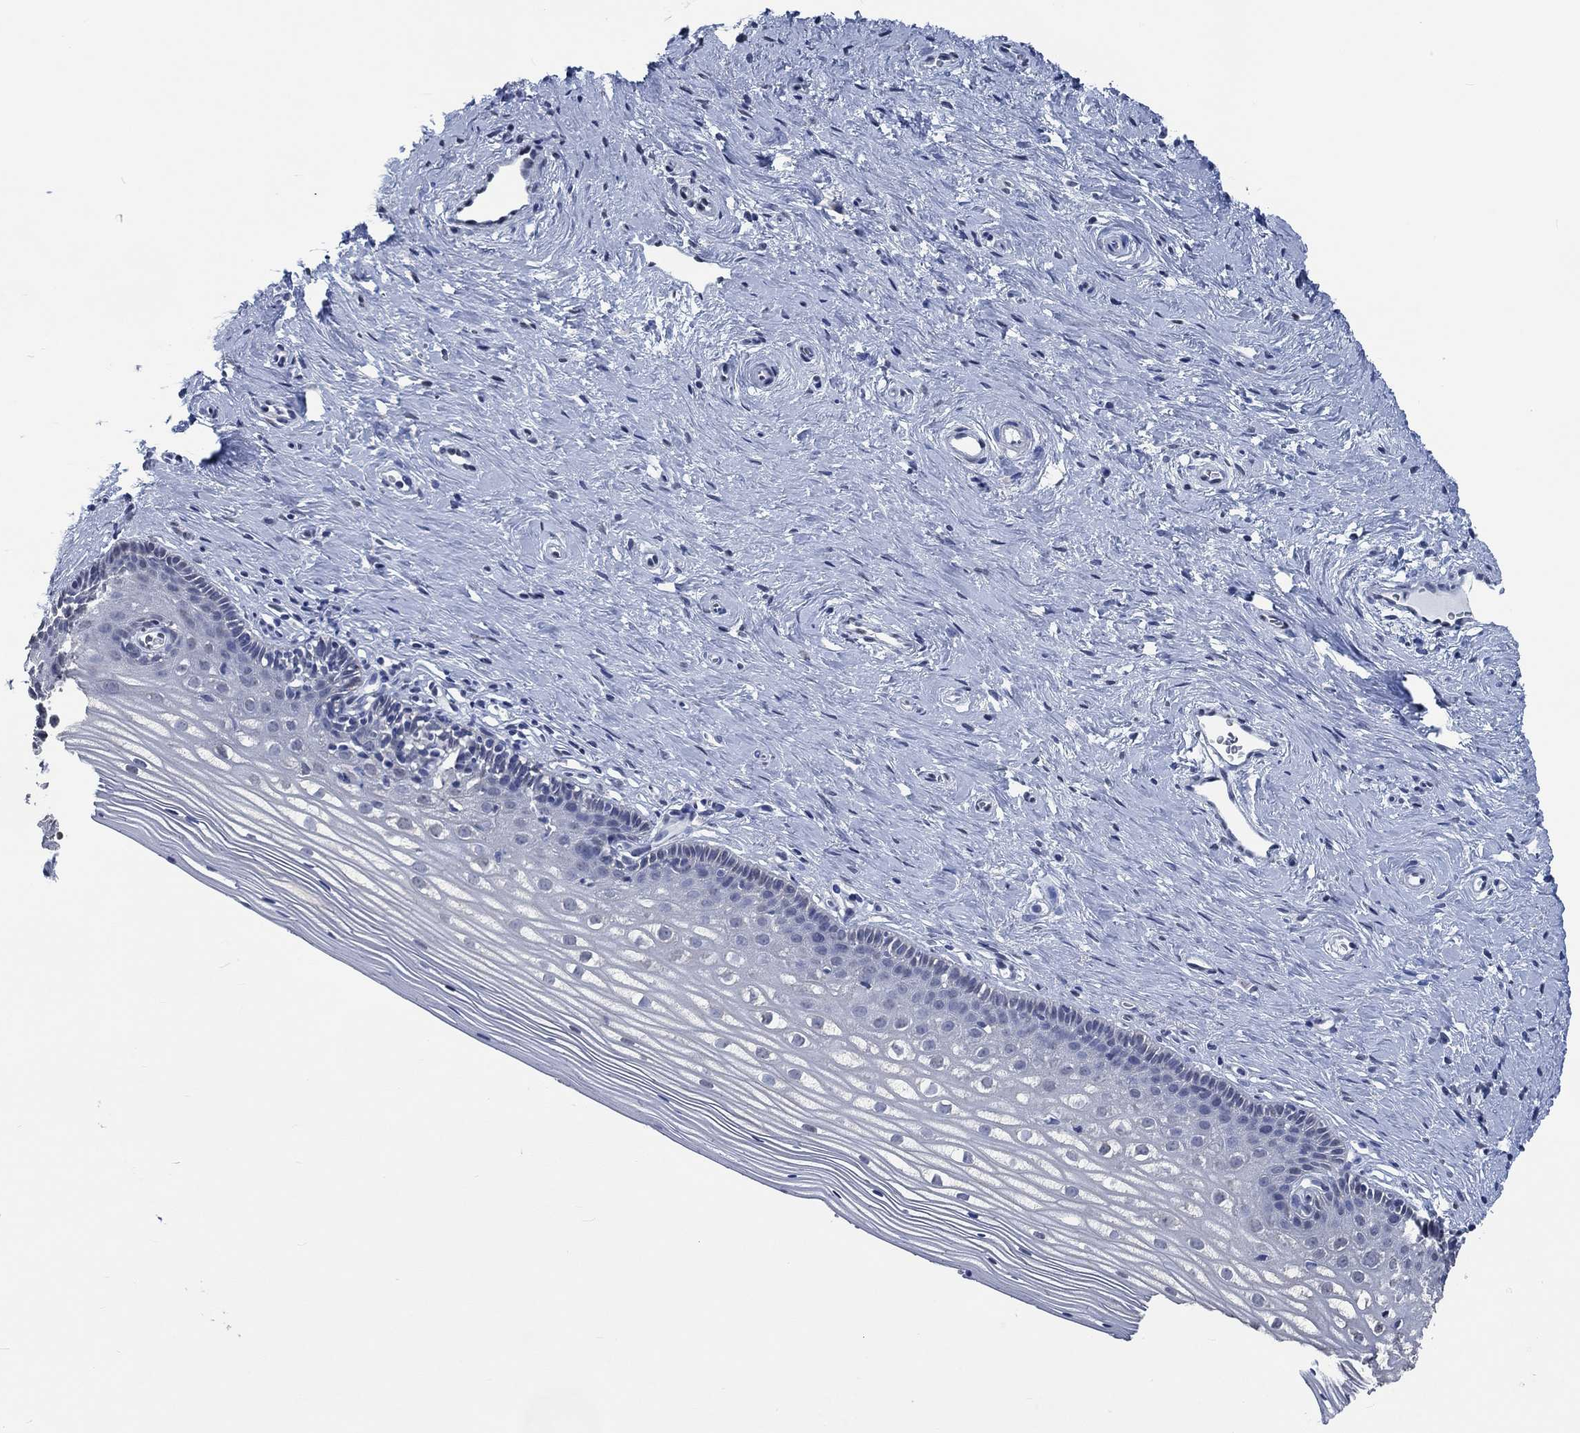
{"staining": {"intensity": "negative", "quantity": "none", "location": "none"}, "tissue": "cervix", "cell_type": "Glandular cells", "image_type": "normal", "snomed": [{"axis": "morphology", "description": "Normal tissue, NOS"}, {"axis": "topography", "description": "Cervix"}], "caption": "Normal cervix was stained to show a protein in brown. There is no significant staining in glandular cells.", "gene": "OBSCN", "patient": {"sex": "female", "age": 40}}